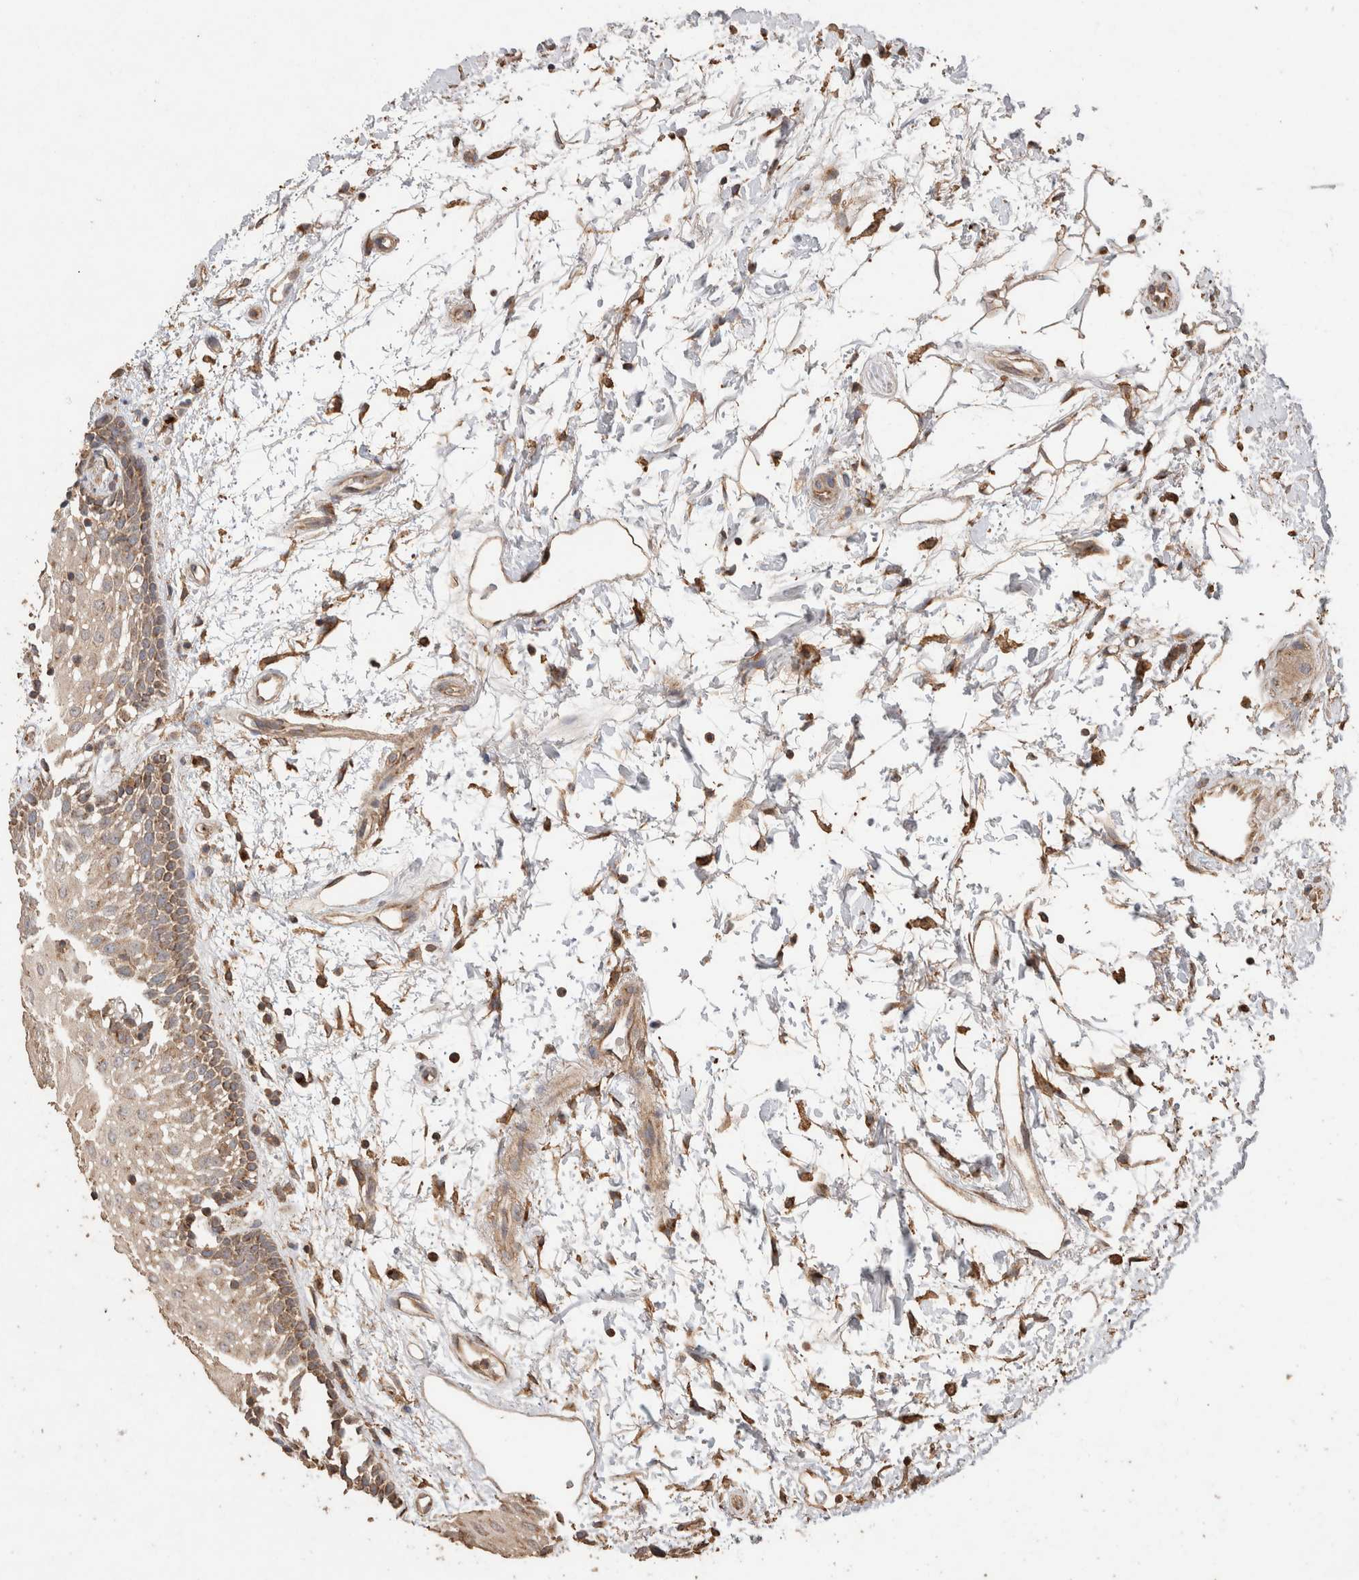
{"staining": {"intensity": "moderate", "quantity": "25%-75%", "location": "cytoplasmic/membranous"}, "tissue": "oral mucosa", "cell_type": "Squamous epithelial cells", "image_type": "normal", "snomed": [{"axis": "morphology", "description": "Normal tissue, NOS"}, {"axis": "topography", "description": "Skeletal muscle"}, {"axis": "topography", "description": "Oral tissue"}, {"axis": "topography", "description": "Peripheral nerve tissue"}], "caption": "Brown immunohistochemical staining in benign human oral mucosa shows moderate cytoplasmic/membranous positivity in approximately 25%-75% of squamous epithelial cells.", "gene": "SNX31", "patient": {"sex": "female", "age": 84}}